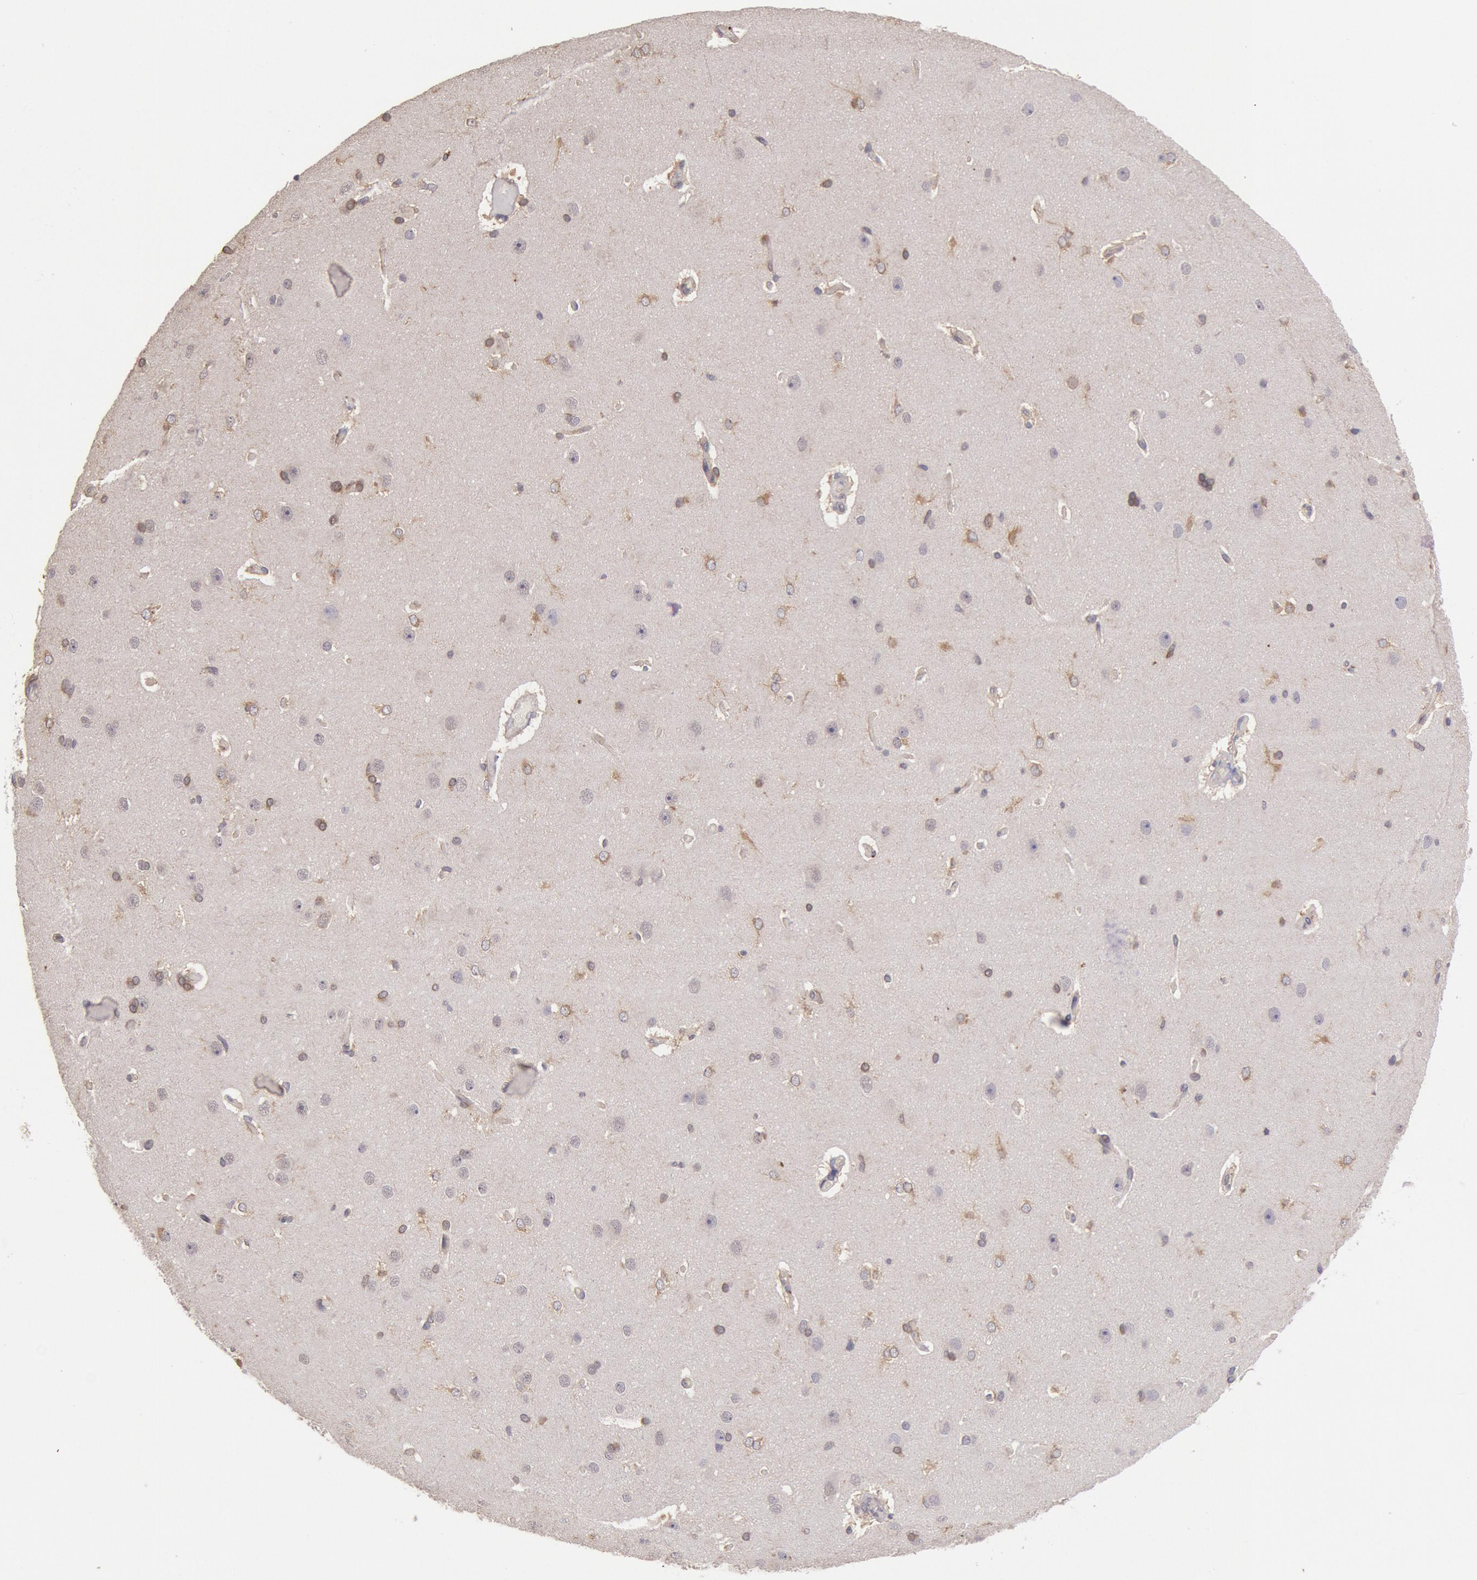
{"staining": {"intensity": "weak", "quantity": "<25%", "location": "cytoplasmic/membranous"}, "tissue": "cerebral cortex", "cell_type": "Endothelial cells", "image_type": "normal", "snomed": [{"axis": "morphology", "description": "Normal tissue, NOS"}, {"axis": "topography", "description": "Cerebral cortex"}], "caption": "Endothelial cells are negative for brown protein staining in unremarkable cerebral cortex. The staining was performed using DAB to visualize the protein expression in brown, while the nuclei were stained in blue with hematoxylin (Magnification: 20x).", "gene": "COMT", "patient": {"sex": "female", "age": 45}}